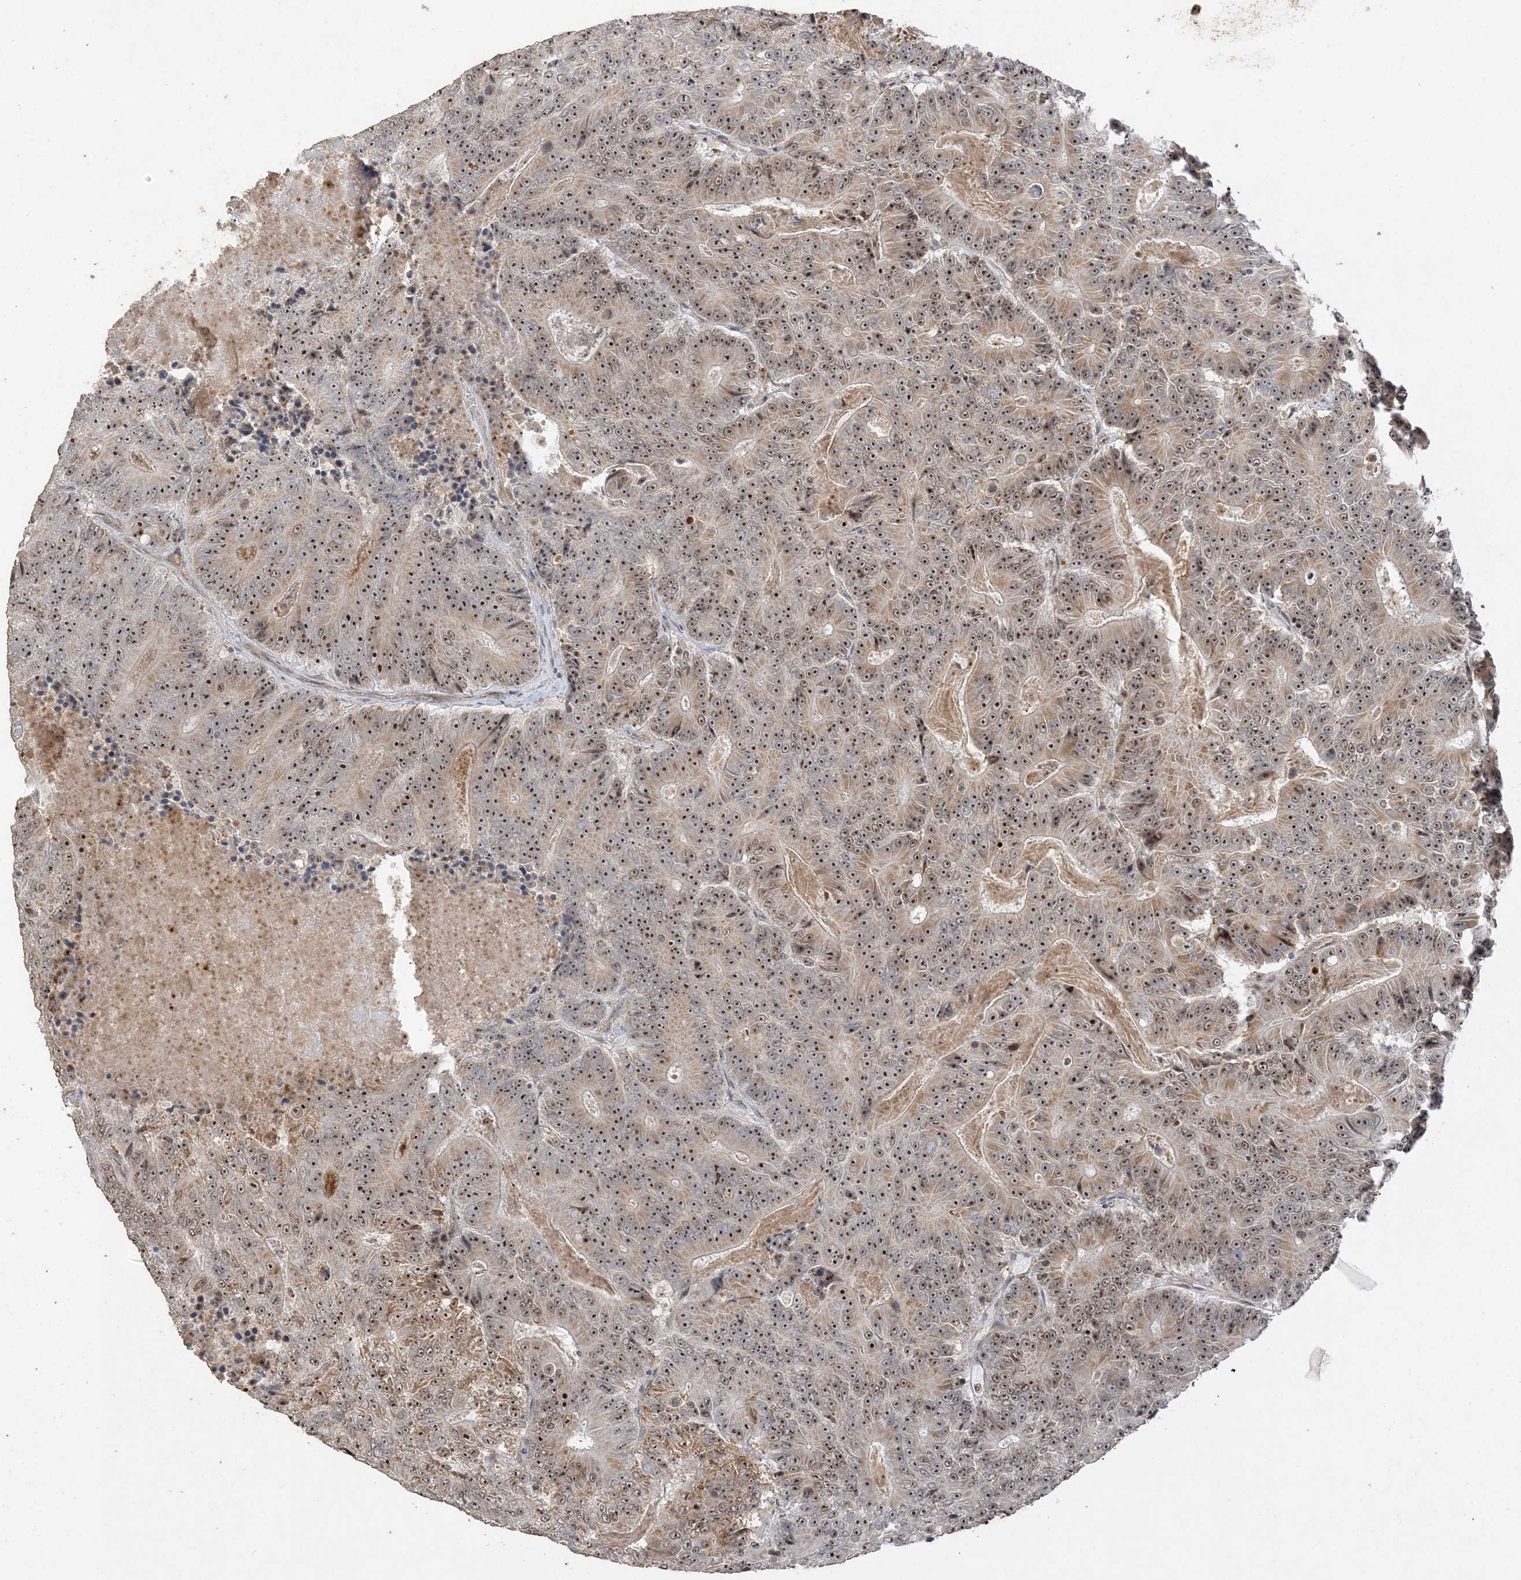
{"staining": {"intensity": "moderate", "quantity": ">75%", "location": "cytoplasmic/membranous,nuclear"}, "tissue": "colorectal cancer", "cell_type": "Tumor cells", "image_type": "cancer", "snomed": [{"axis": "morphology", "description": "Adenocarcinoma, NOS"}, {"axis": "topography", "description": "Colon"}], "caption": "Protein analysis of colorectal cancer tissue demonstrates moderate cytoplasmic/membranous and nuclear staining in about >75% of tumor cells.", "gene": "DDX18", "patient": {"sex": "male", "age": 83}}